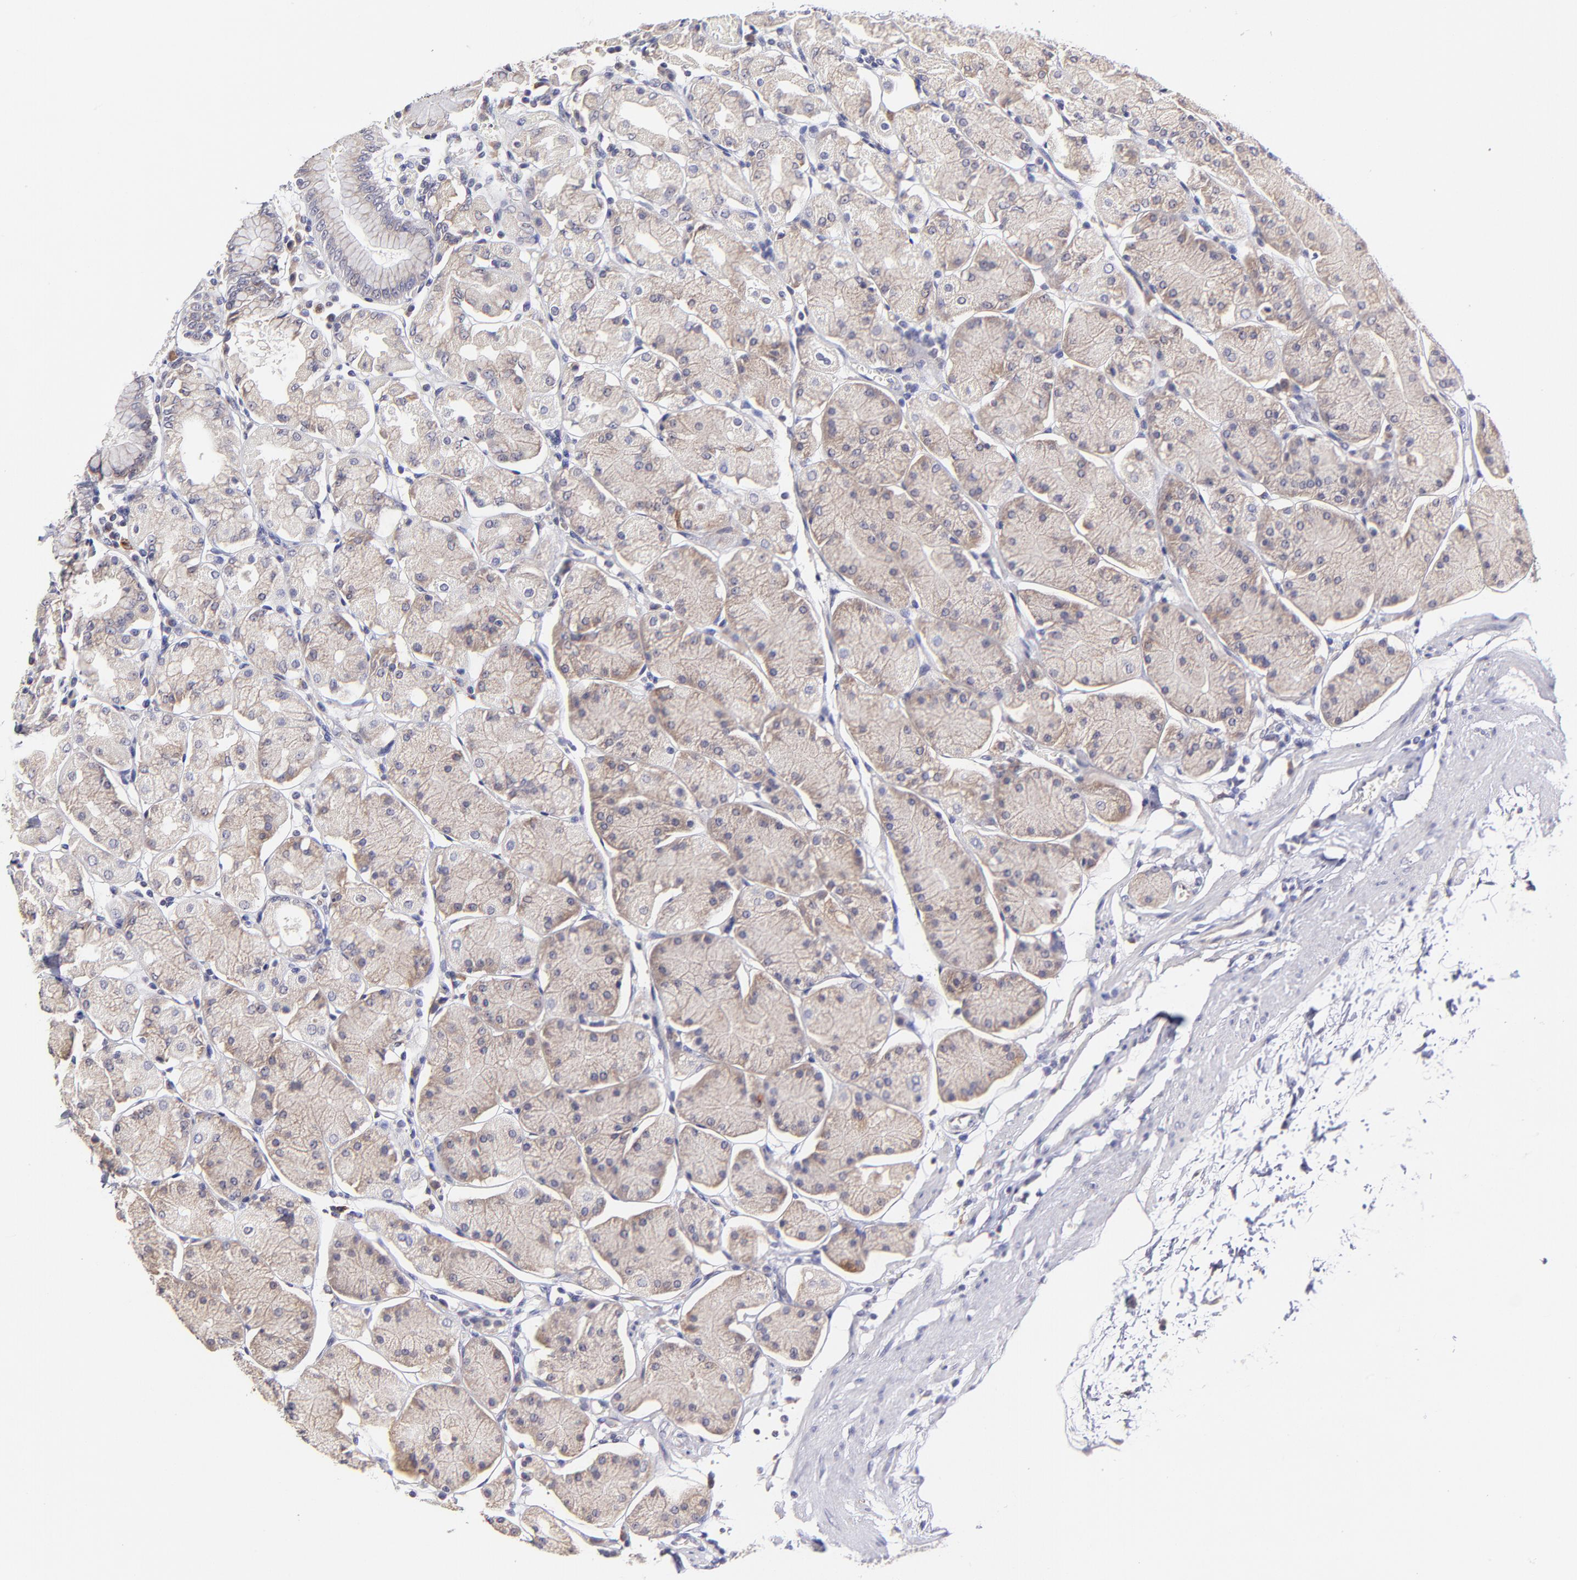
{"staining": {"intensity": "weak", "quantity": ">75%", "location": "cytoplasmic/membranous"}, "tissue": "stomach", "cell_type": "Glandular cells", "image_type": "normal", "snomed": [{"axis": "morphology", "description": "Normal tissue, NOS"}, {"axis": "topography", "description": "Stomach, upper"}, {"axis": "topography", "description": "Stomach"}], "caption": "This micrograph displays immunohistochemistry (IHC) staining of benign stomach, with low weak cytoplasmic/membranous staining in about >75% of glandular cells.", "gene": "GCSAM", "patient": {"sex": "male", "age": 76}}